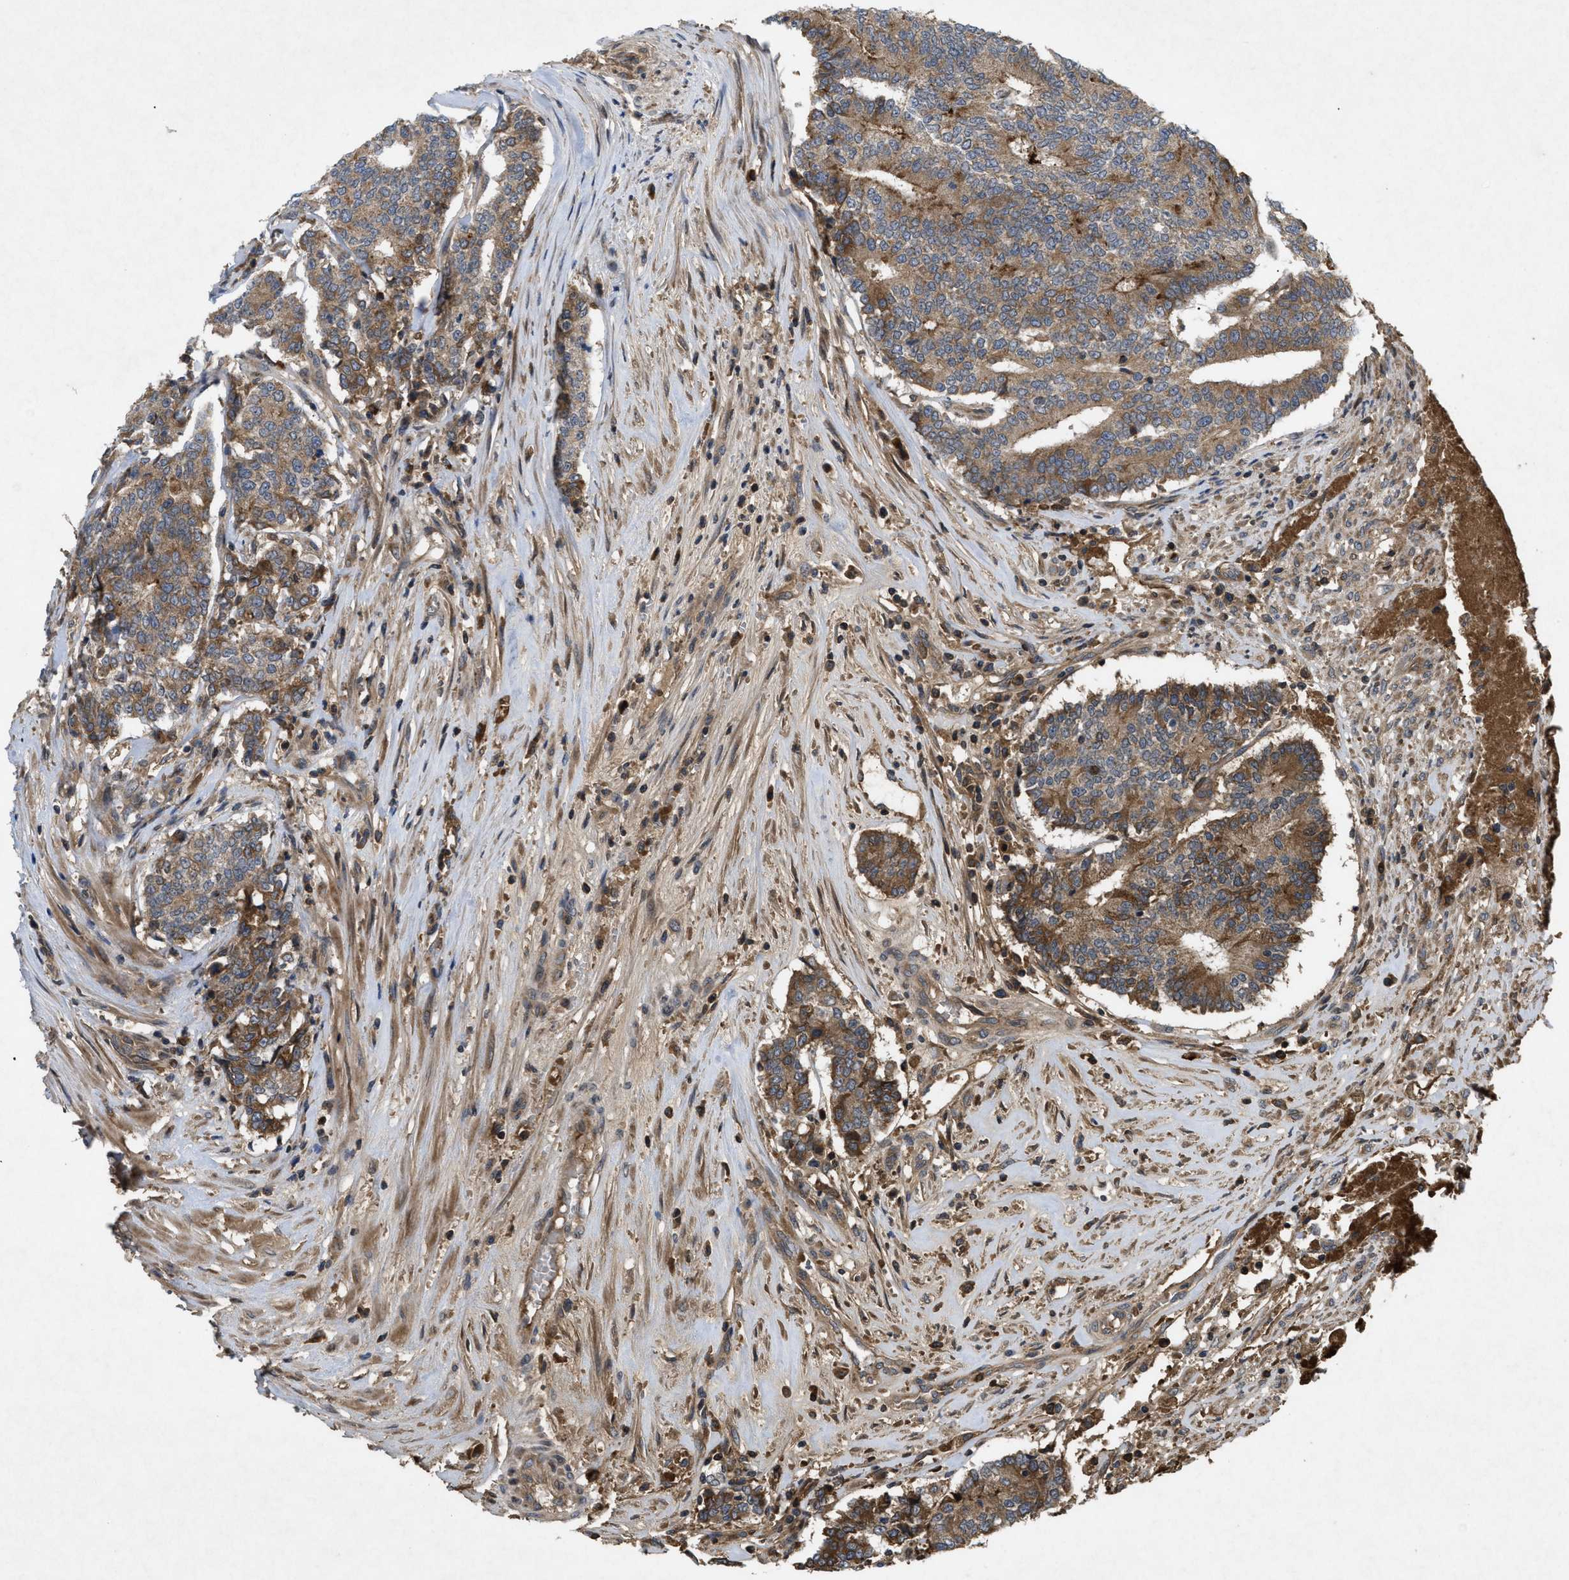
{"staining": {"intensity": "moderate", "quantity": ">75%", "location": "cytoplasmic/membranous"}, "tissue": "prostate cancer", "cell_type": "Tumor cells", "image_type": "cancer", "snomed": [{"axis": "morphology", "description": "Normal tissue, NOS"}, {"axis": "morphology", "description": "Adenocarcinoma, High grade"}, {"axis": "topography", "description": "Prostate"}, {"axis": "topography", "description": "Seminal veicle"}], "caption": "A brown stain highlights moderate cytoplasmic/membranous staining of a protein in prostate cancer tumor cells.", "gene": "RAB2A", "patient": {"sex": "male", "age": 55}}